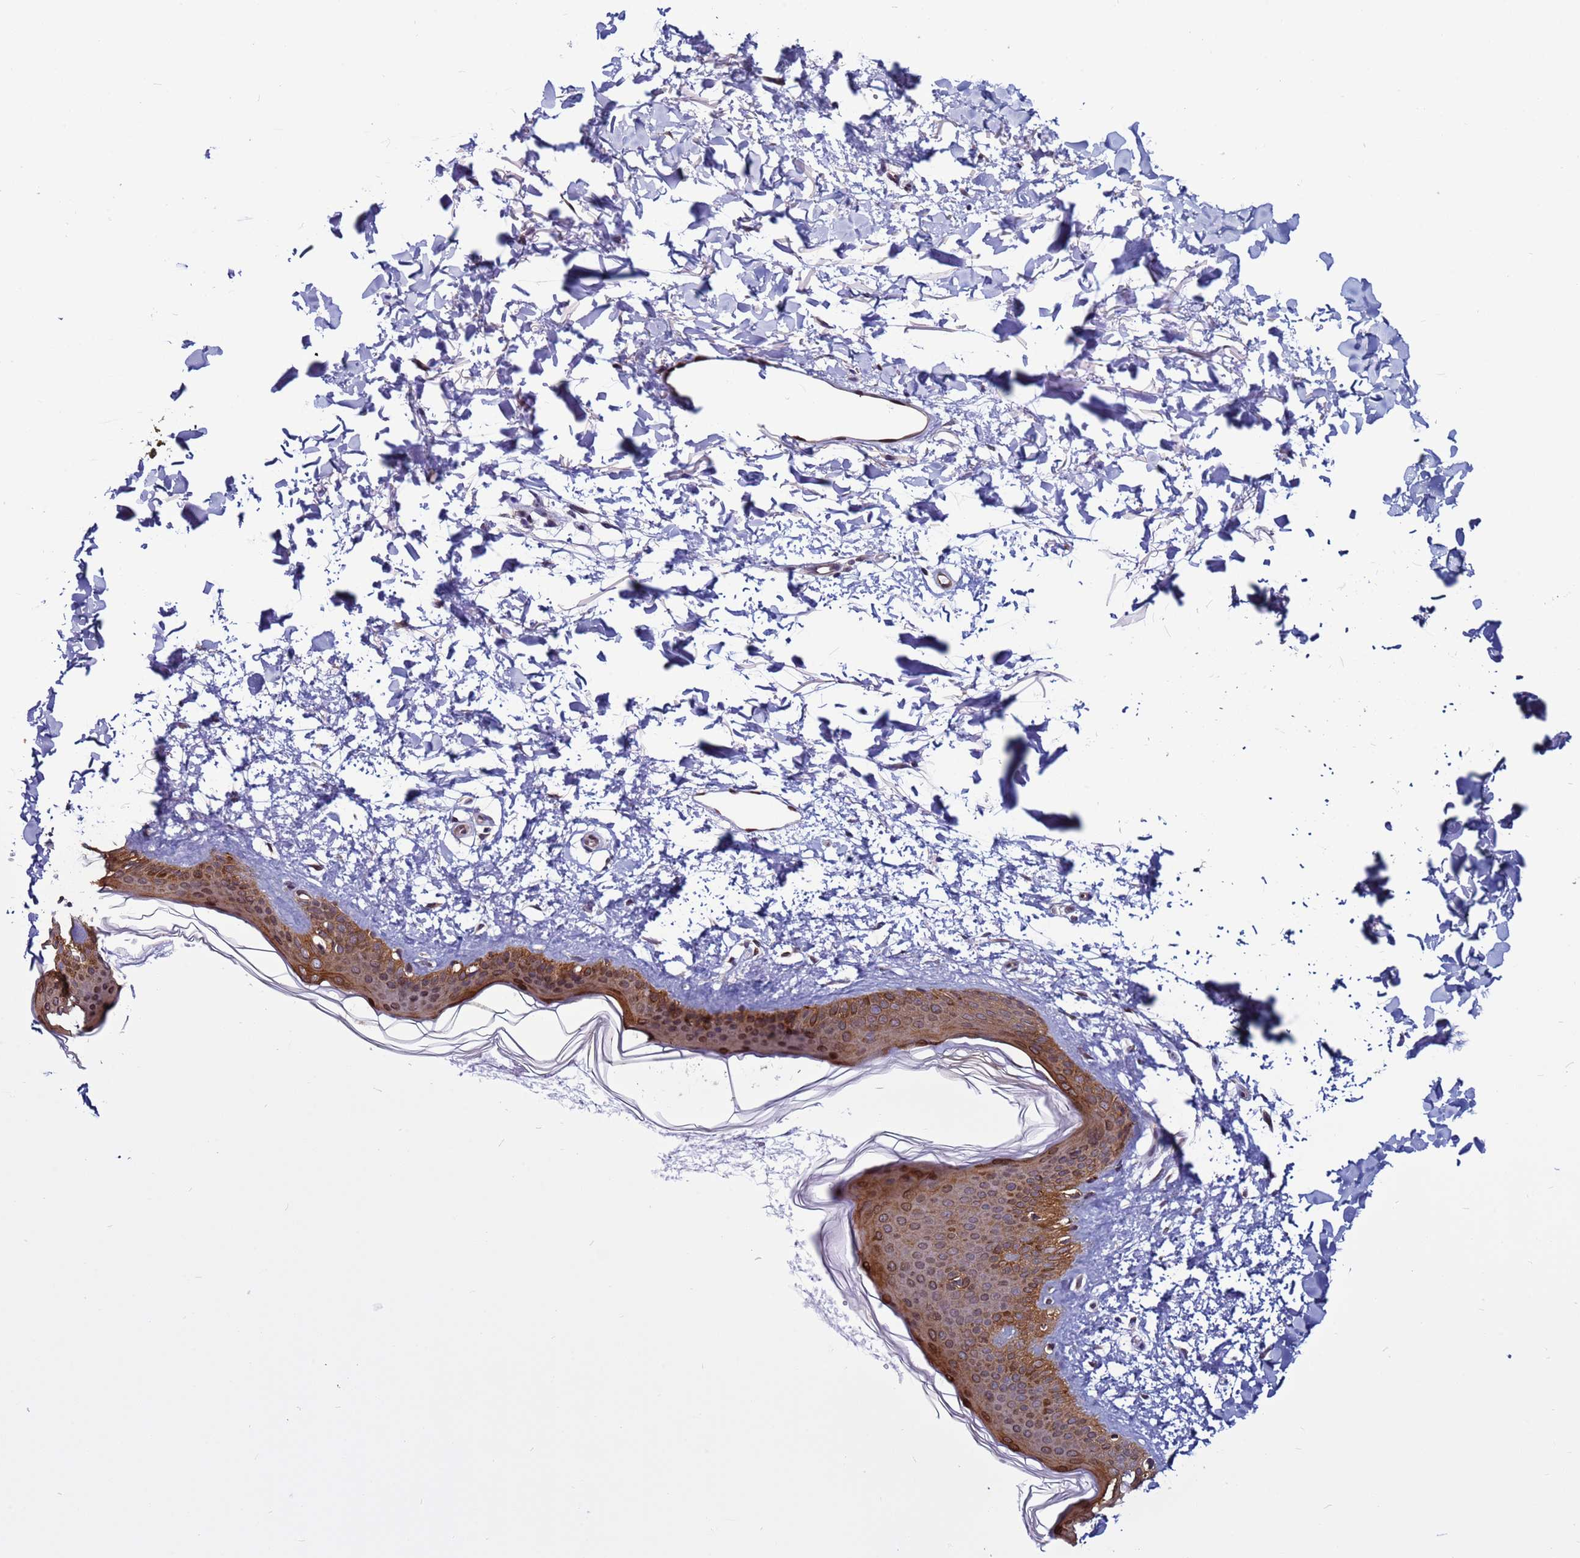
{"staining": {"intensity": "weak", "quantity": ">75%", "location": "cytoplasmic/membranous"}, "tissue": "skin", "cell_type": "Fibroblasts", "image_type": "normal", "snomed": [{"axis": "morphology", "description": "Normal tissue, NOS"}, {"axis": "topography", "description": "Skin"}], "caption": "Immunohistochemistry (IHC) staining of benign skin, which demonstrates low levels of weak cytoplasmic/membranous staining in approximately >75% of fibroblasts indicating weak cytoplasmic/membranous protein positivity. The staining was performed using DAB (brown) for protein detection and nuclei were counterstained in hematoxylin (blue).", "gene": "TRIM37", "patient": {"sex": "female", "age": 58}}